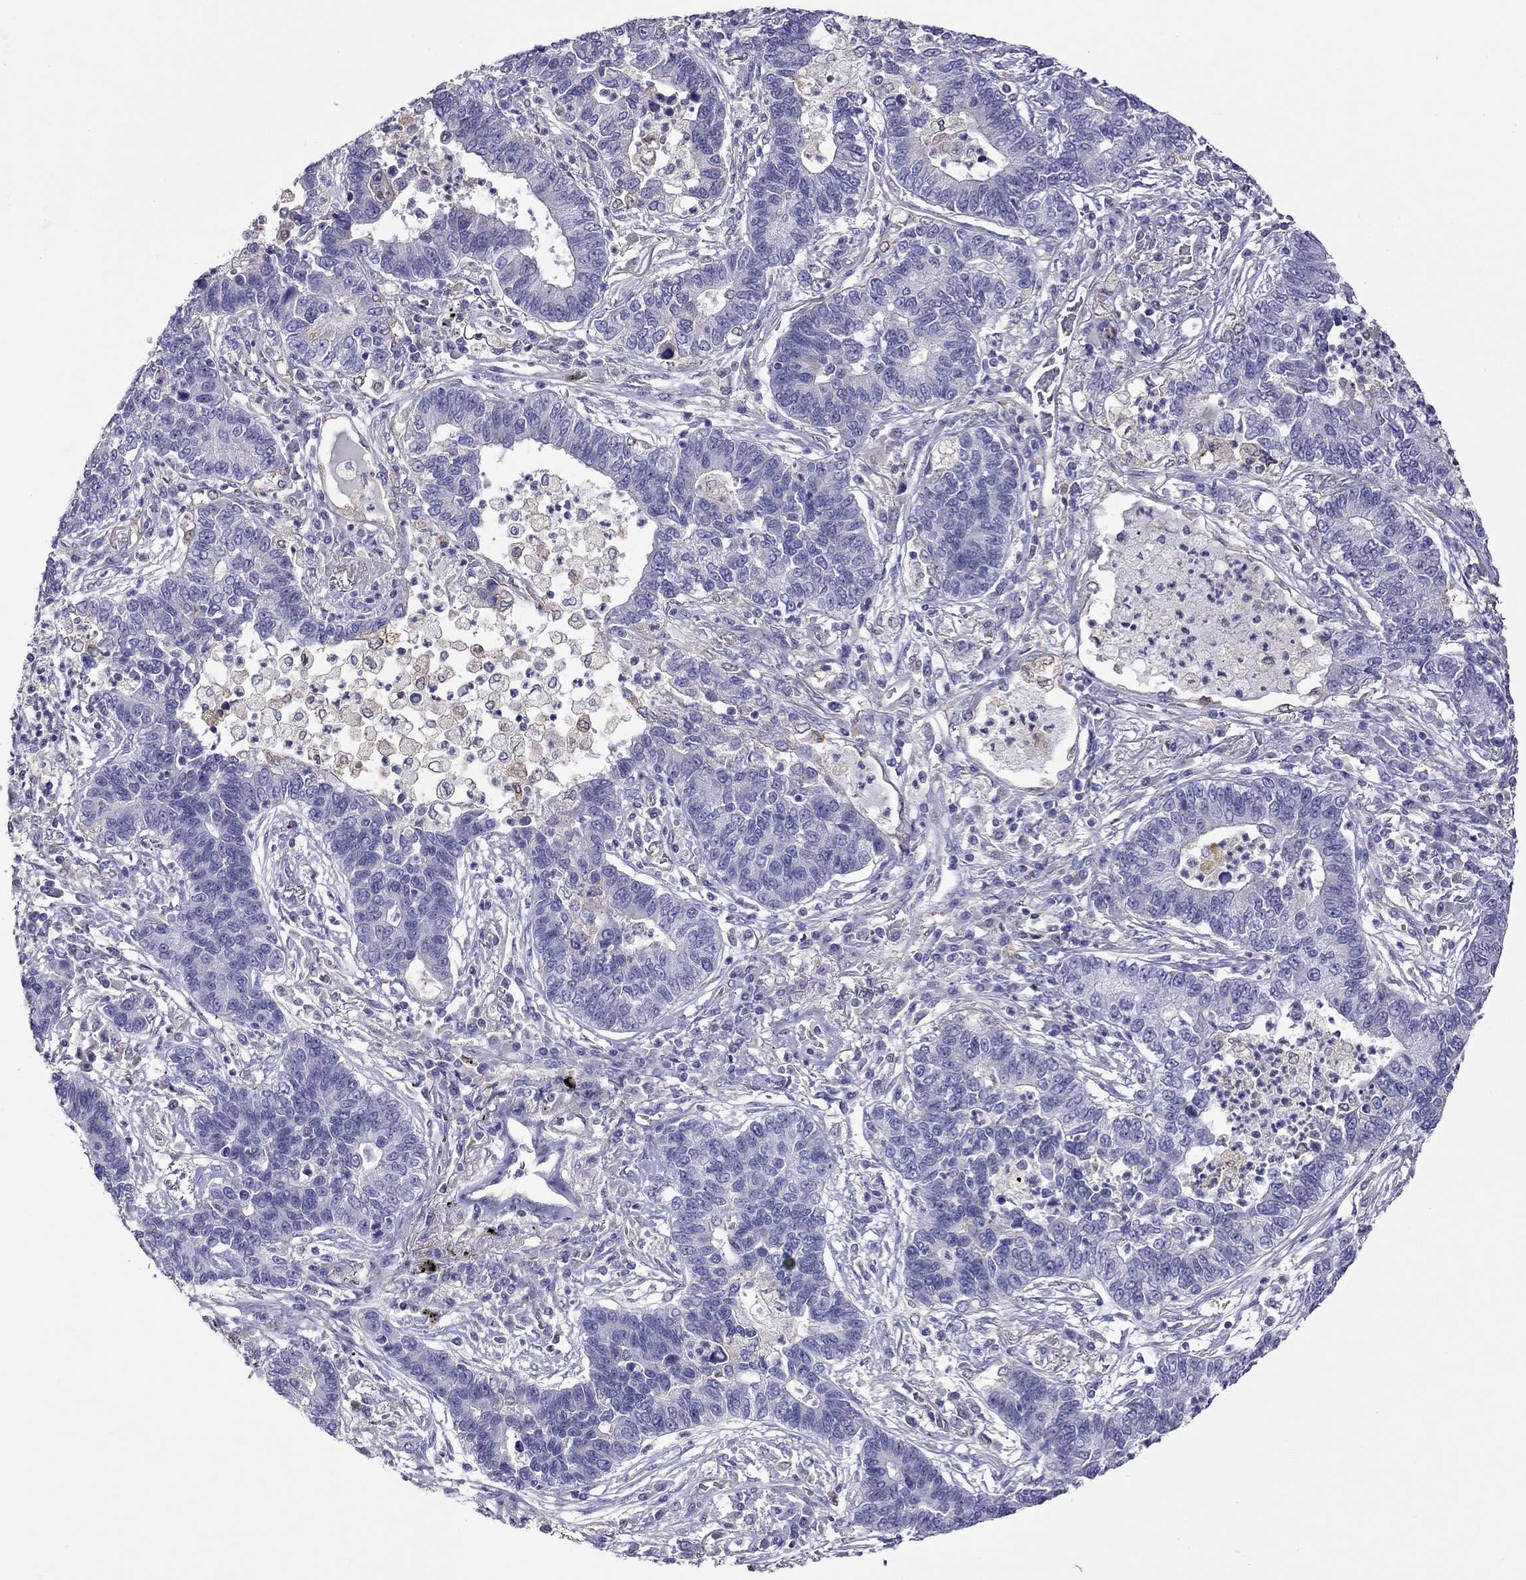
{"staining": {"intensity": "negative", "quantity": "none", "location": "none"}, "tissue": "lung cancer", "cell_type": "Tumor cells", "image_type": "cancer", "snomed": [{"axis": "morphology", "description": "Adenocarcinoma, NOS"}, {"axis": "topography", "description": "Lung"}], "caption": "The photomicrograph displays no staining of tumor cells in lung cancer (adenocarcinoma). (Brightfield microscopy of DAB (3,3'-diaminobenzidine) IHC at high magnification).", "gene": "ALOX15B", "patient": {"sex": "female", "age": 57}}